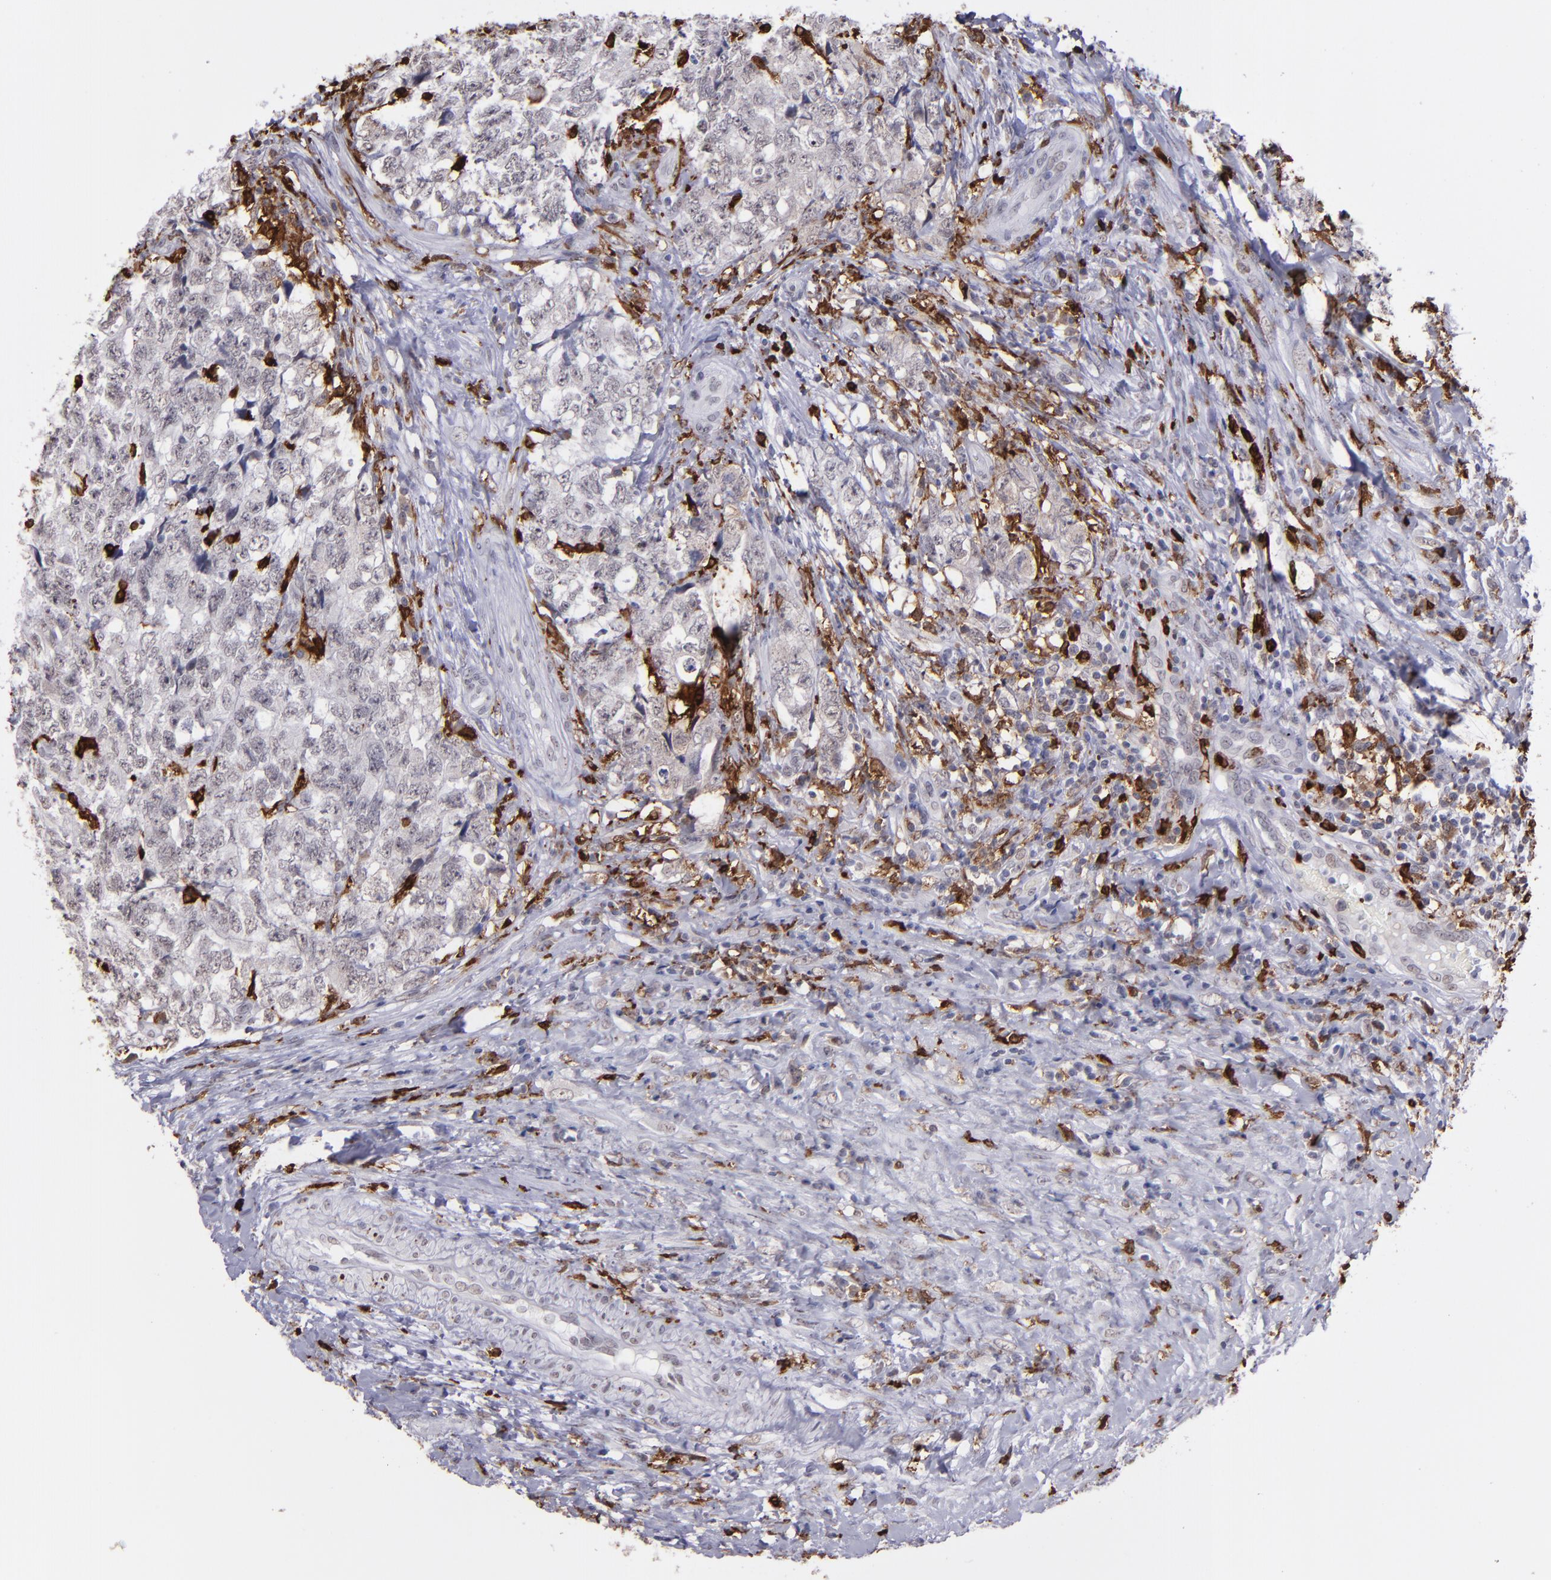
{"staining": {"intensity": "negative", "quantity": "none", "location": "none"}, "tissue": "testis cancer", "cell_type": "Tumor cells", "image_type": "cancer", "snomed": [{"axis": "morphology", "description": "Carcinoma, Embryonal, NOS"}, {"axis": "topography", "description": "Testis"}], "caption": "DAB (3,3'-diaminobenzidine) immunohistochemical staining of human testis cancer (embryonal carcinoma) displays no significant staining in tumor cells.", "gene": "NCF2", "patient": {"sex": "male", "age": 31}}